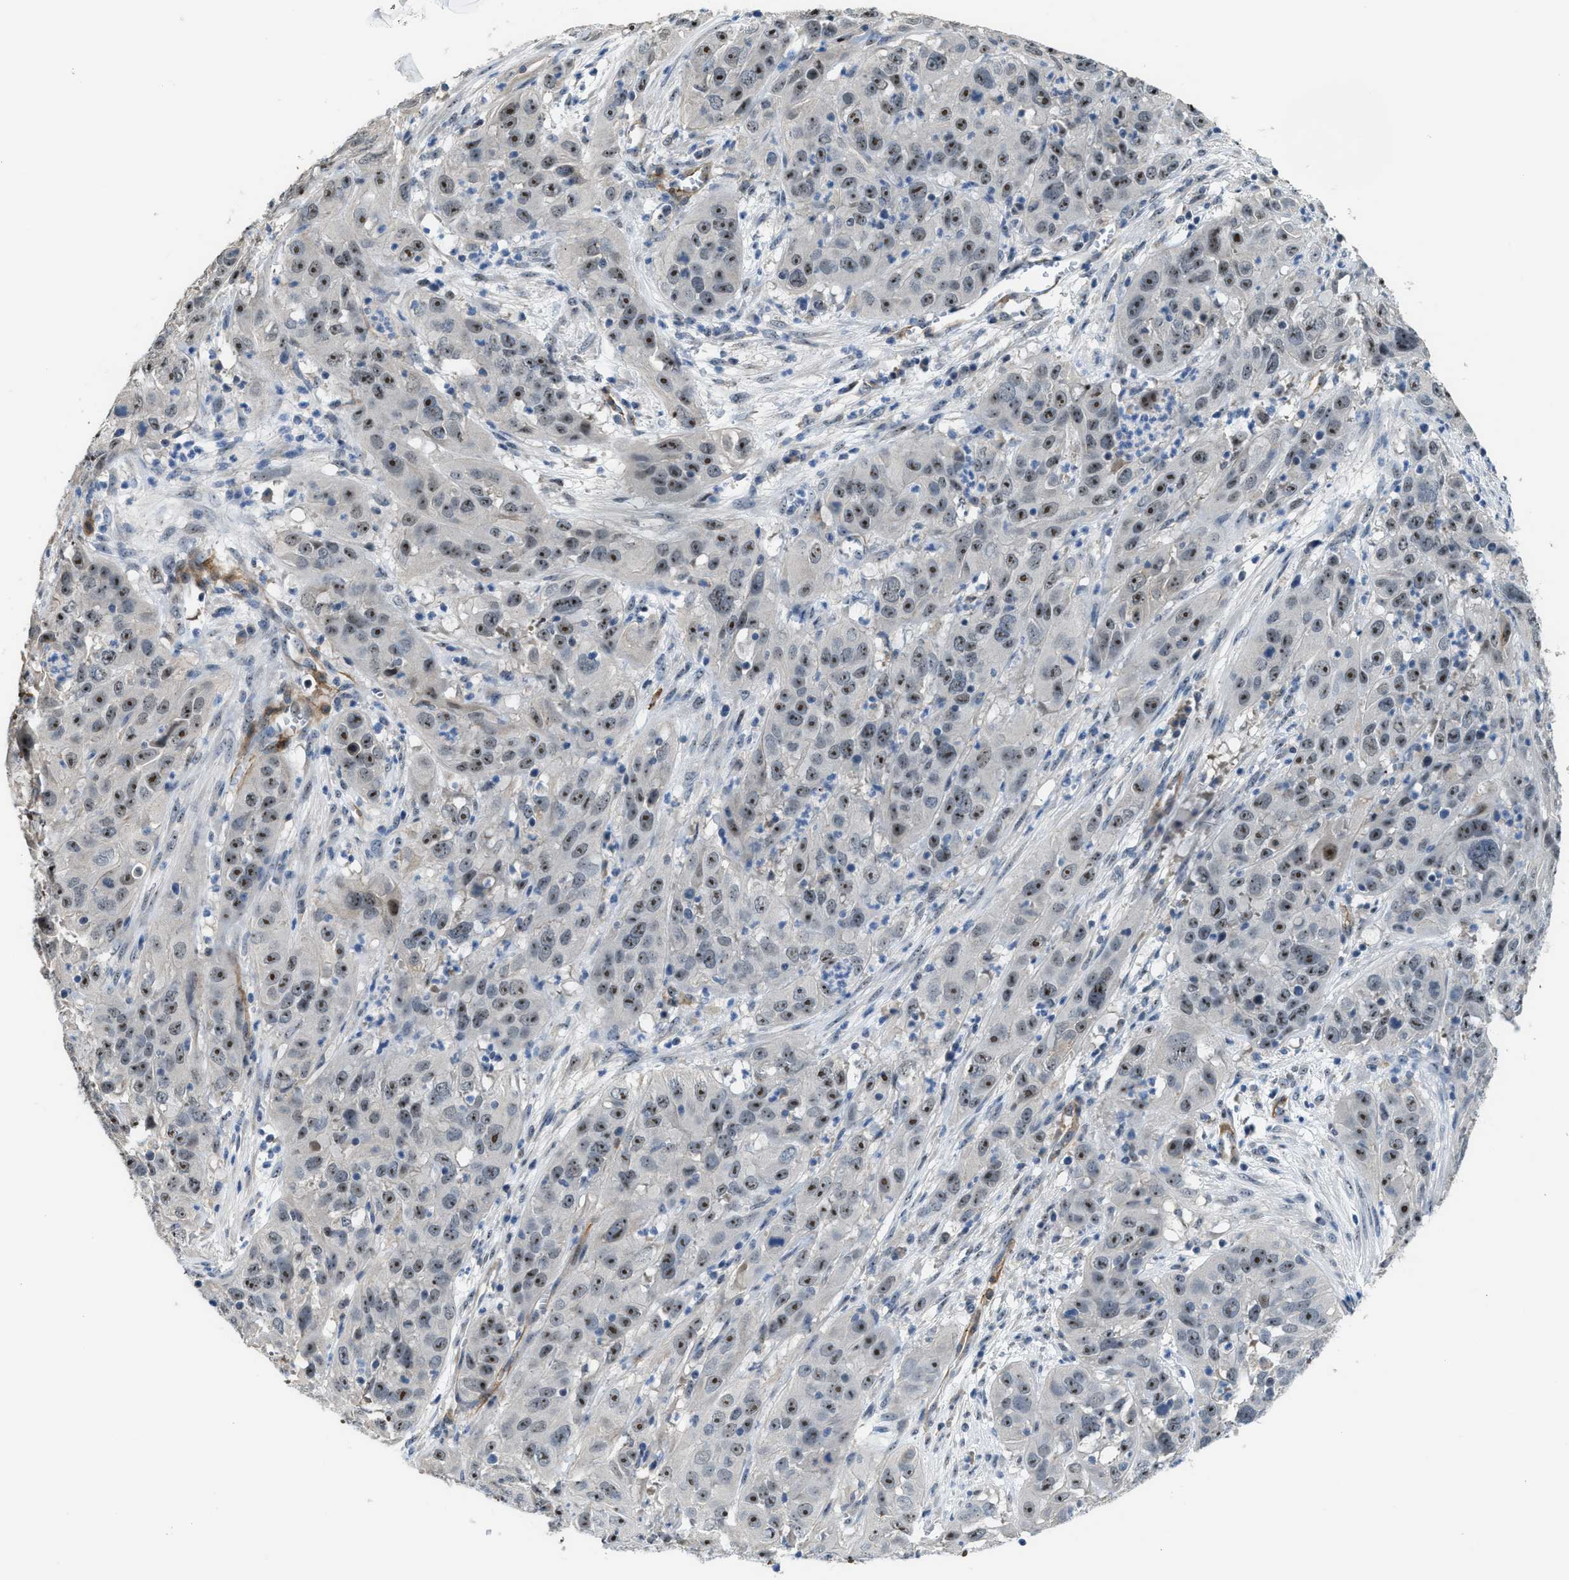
{"staining": {"intensity": "strong", "quantity": ">75%", "location": "nuclear"}, "tissue": "cervical cancer", "cell_type": "Tumor cells", "image_type": "cancer", "snomed": [{"axis": "morphology", "description": "Squamous cell carcinoma, NOS"}, {"axis": "topography", "description": "Cervix"}], "caption": "High-power microscopy captured an IHC micrograph of squamous cell carcinoma (cervical), revealing strong nuclear positivity in approximately >75% of tumor cells. (DAB IHC with brightfield microscopy, high magnification).", "gene": "ZNF783", "patient": {"sex": "female", "age": 32}}